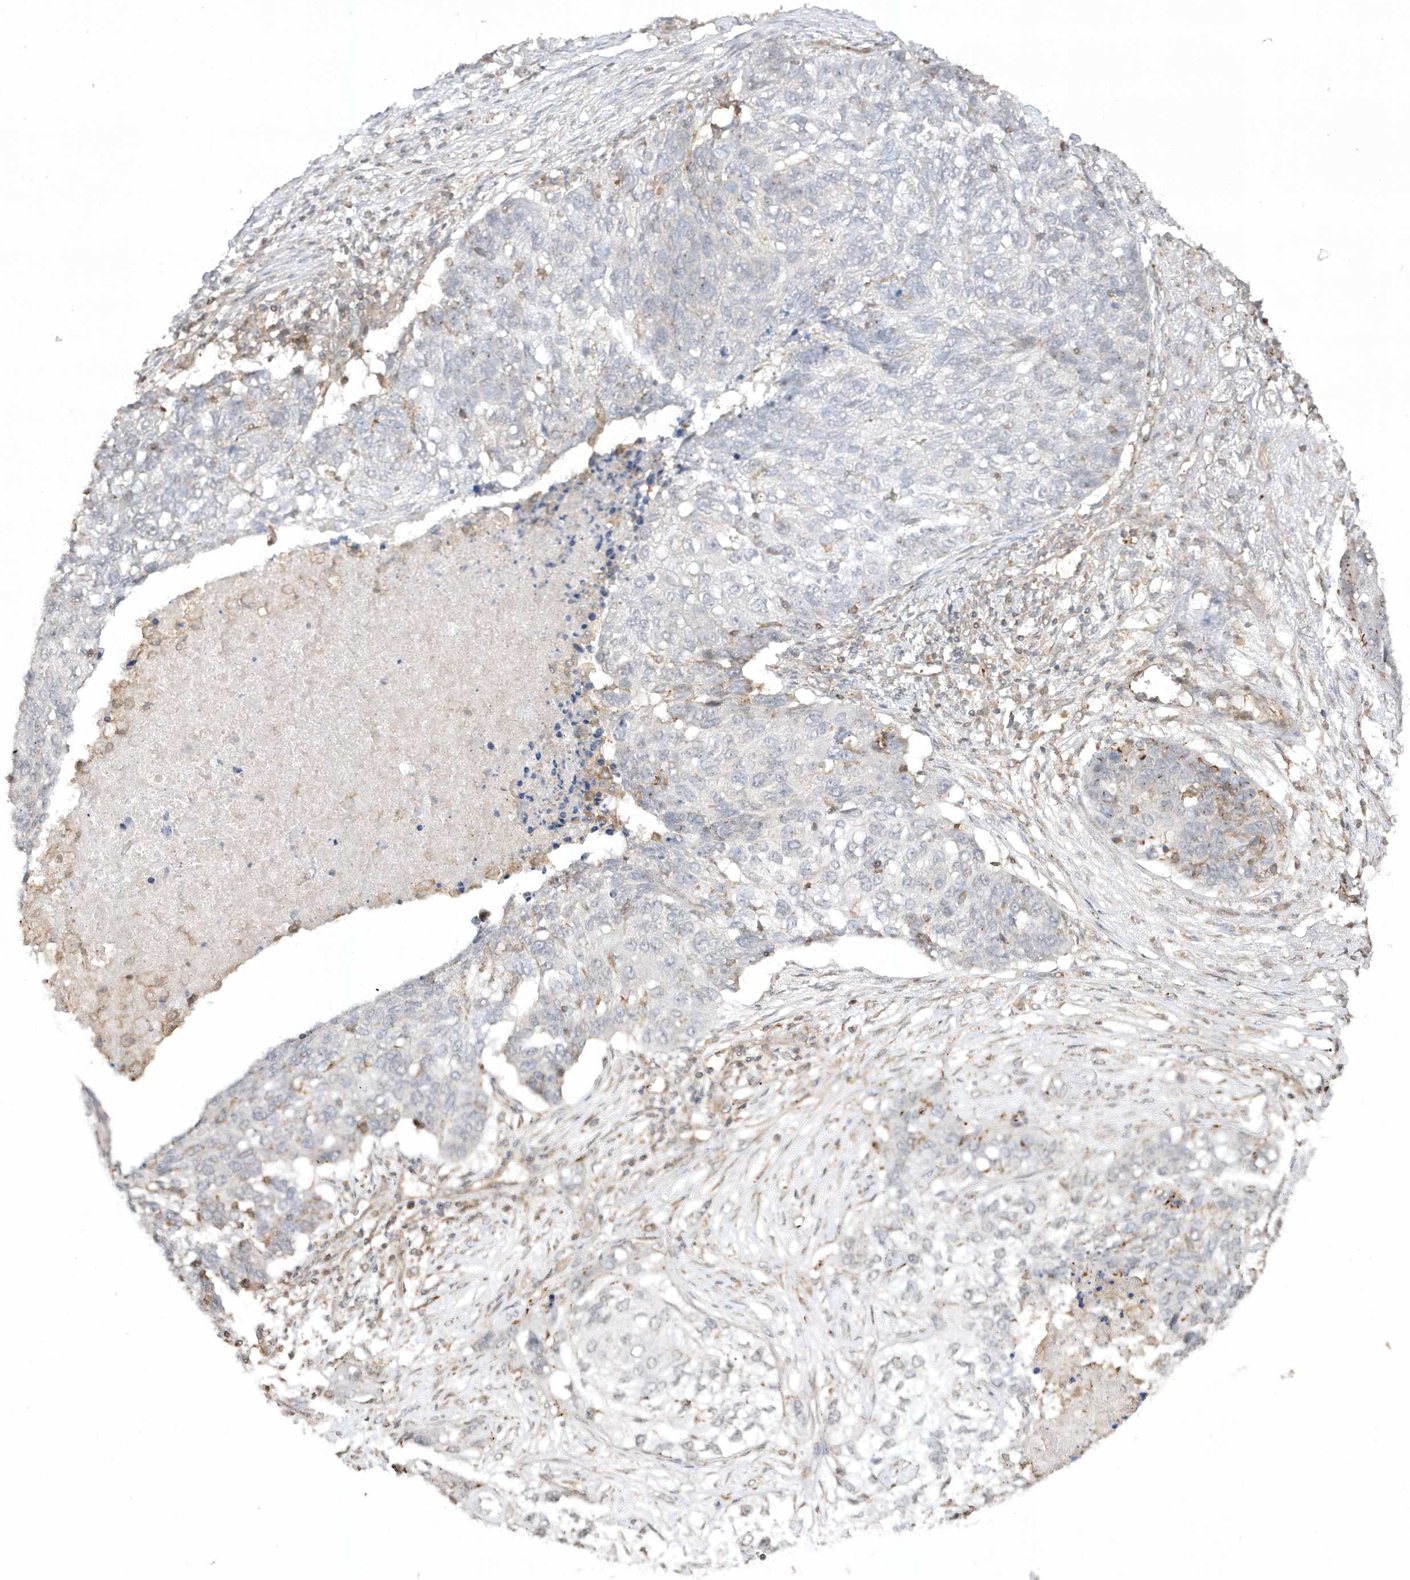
{"staining": {"intensity": "negative", "quantity": "none", "location": "none"}, "tissue": "lung cancer", "cell_type": "Tumor cells", "image_type": "cancer", "snomed": [{"axis": "morphology", "description": "Squamous cell carcinoma, NOS"}, {"axis": "topography", "description": "Lung"}], "caption": "The histopathology image exhibits no staining of tumor cells in lung squamous cell carcinoma.", "gene": "BSN", "patient": {"sex": "female", "age": 63}}